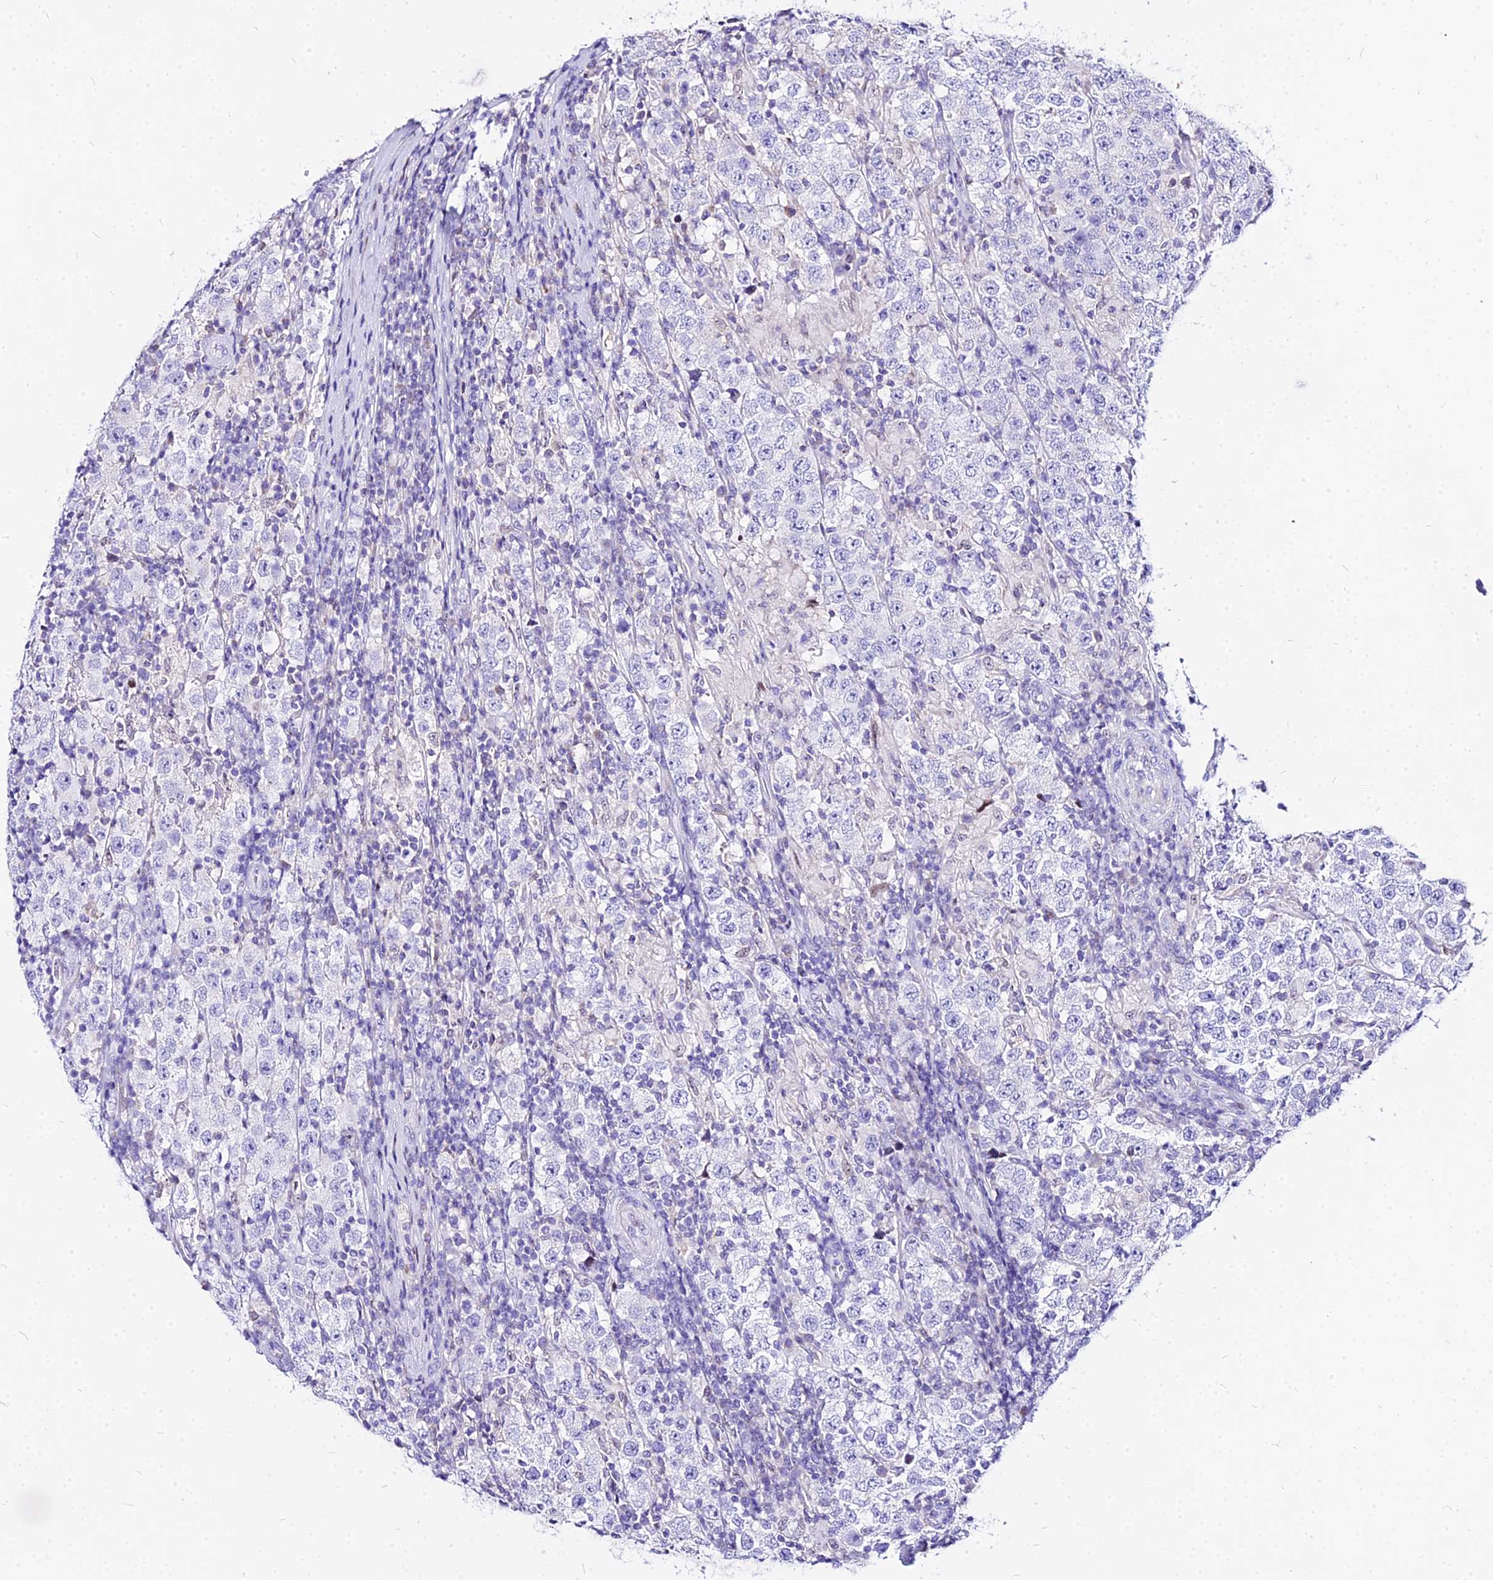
{"staining": {"intensity": "negative", "quantity": "none", "location": "none"}, "tissue": "testis cancer", "cell_type": "Tumor cells", "image_type": "cancer", "snomed": [{"axis": "morphology", "description": "Normal tissue, NOS"}, {"axis": "morphology", "description": "Urothelial carcinoma, High grade"}, {"axis": "morphology", "description": "Seminoma, NOS"}, {"axis": "morphology", "description": "Carcinoma, Embryonal, NOS"}, {"axis": "topography", "description": "Urinary bladder"}, {"axis": "topography", "description": "Testis"}], "caption": "Photomicrograph shows no protein expression in tumor cells of testis urothelial carcinoma (high-grade) tissue.", "gene": "CARD18", "patient": {"sex": "male", "age": 41}}